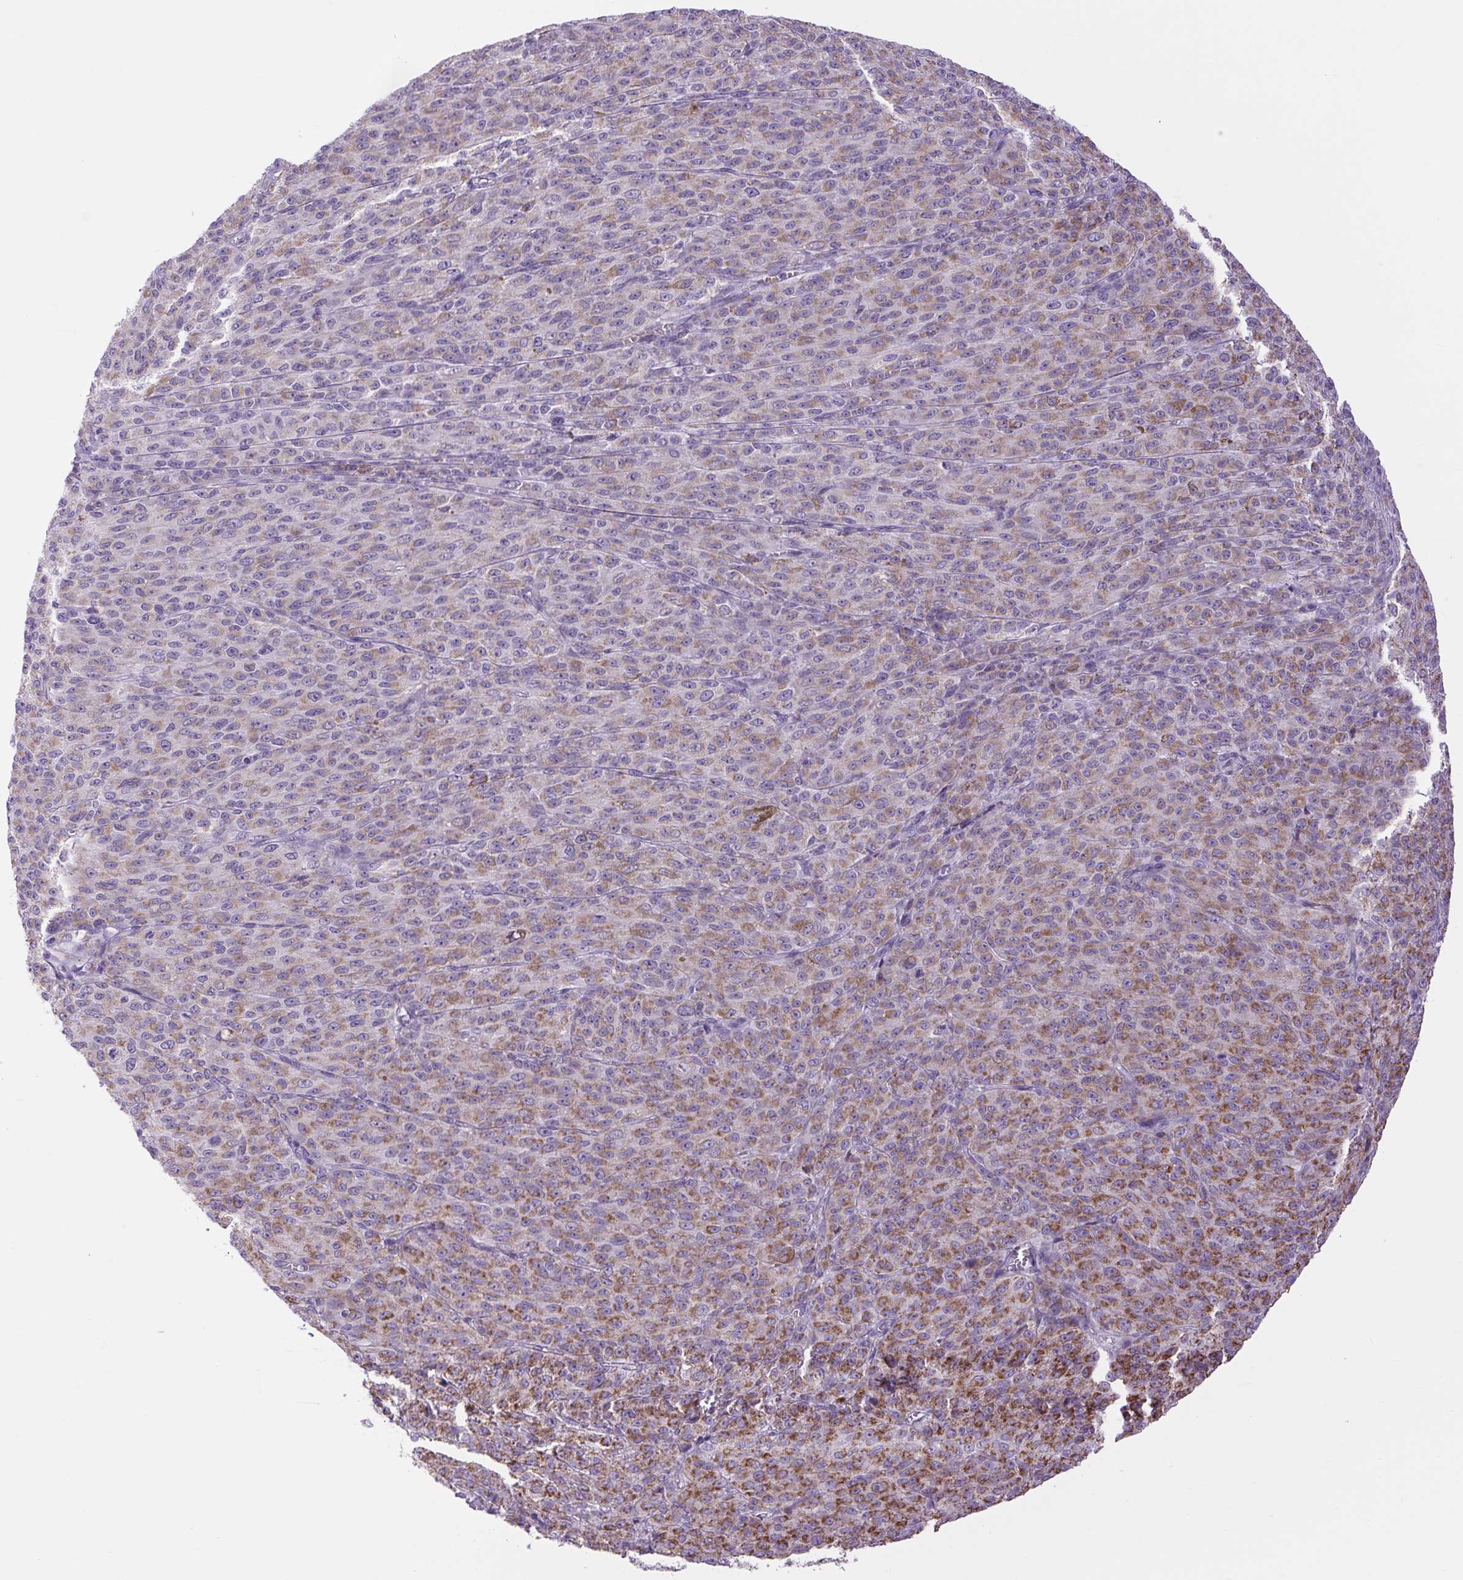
{"staining": {"intensity": "moderate", "quantity": ">75%", "location": "cytoplasmic/membranous"}, "tissue": "melanoma", "cell_type": "Tumor cells", "image_type": "cancer", "snomed": [{"axis": "morphology", "description": "Malignant melanoma, NOS"}, {"axis": "topography", "description": "Skin"}], "caption": "Tumor cells show medium levels of moderate cytoplasmic/membranous positivity in approximately >75% of cells in malignant melanoma.", "gene": "SCO2", "patient": {"sex": "female", "age": 52}}